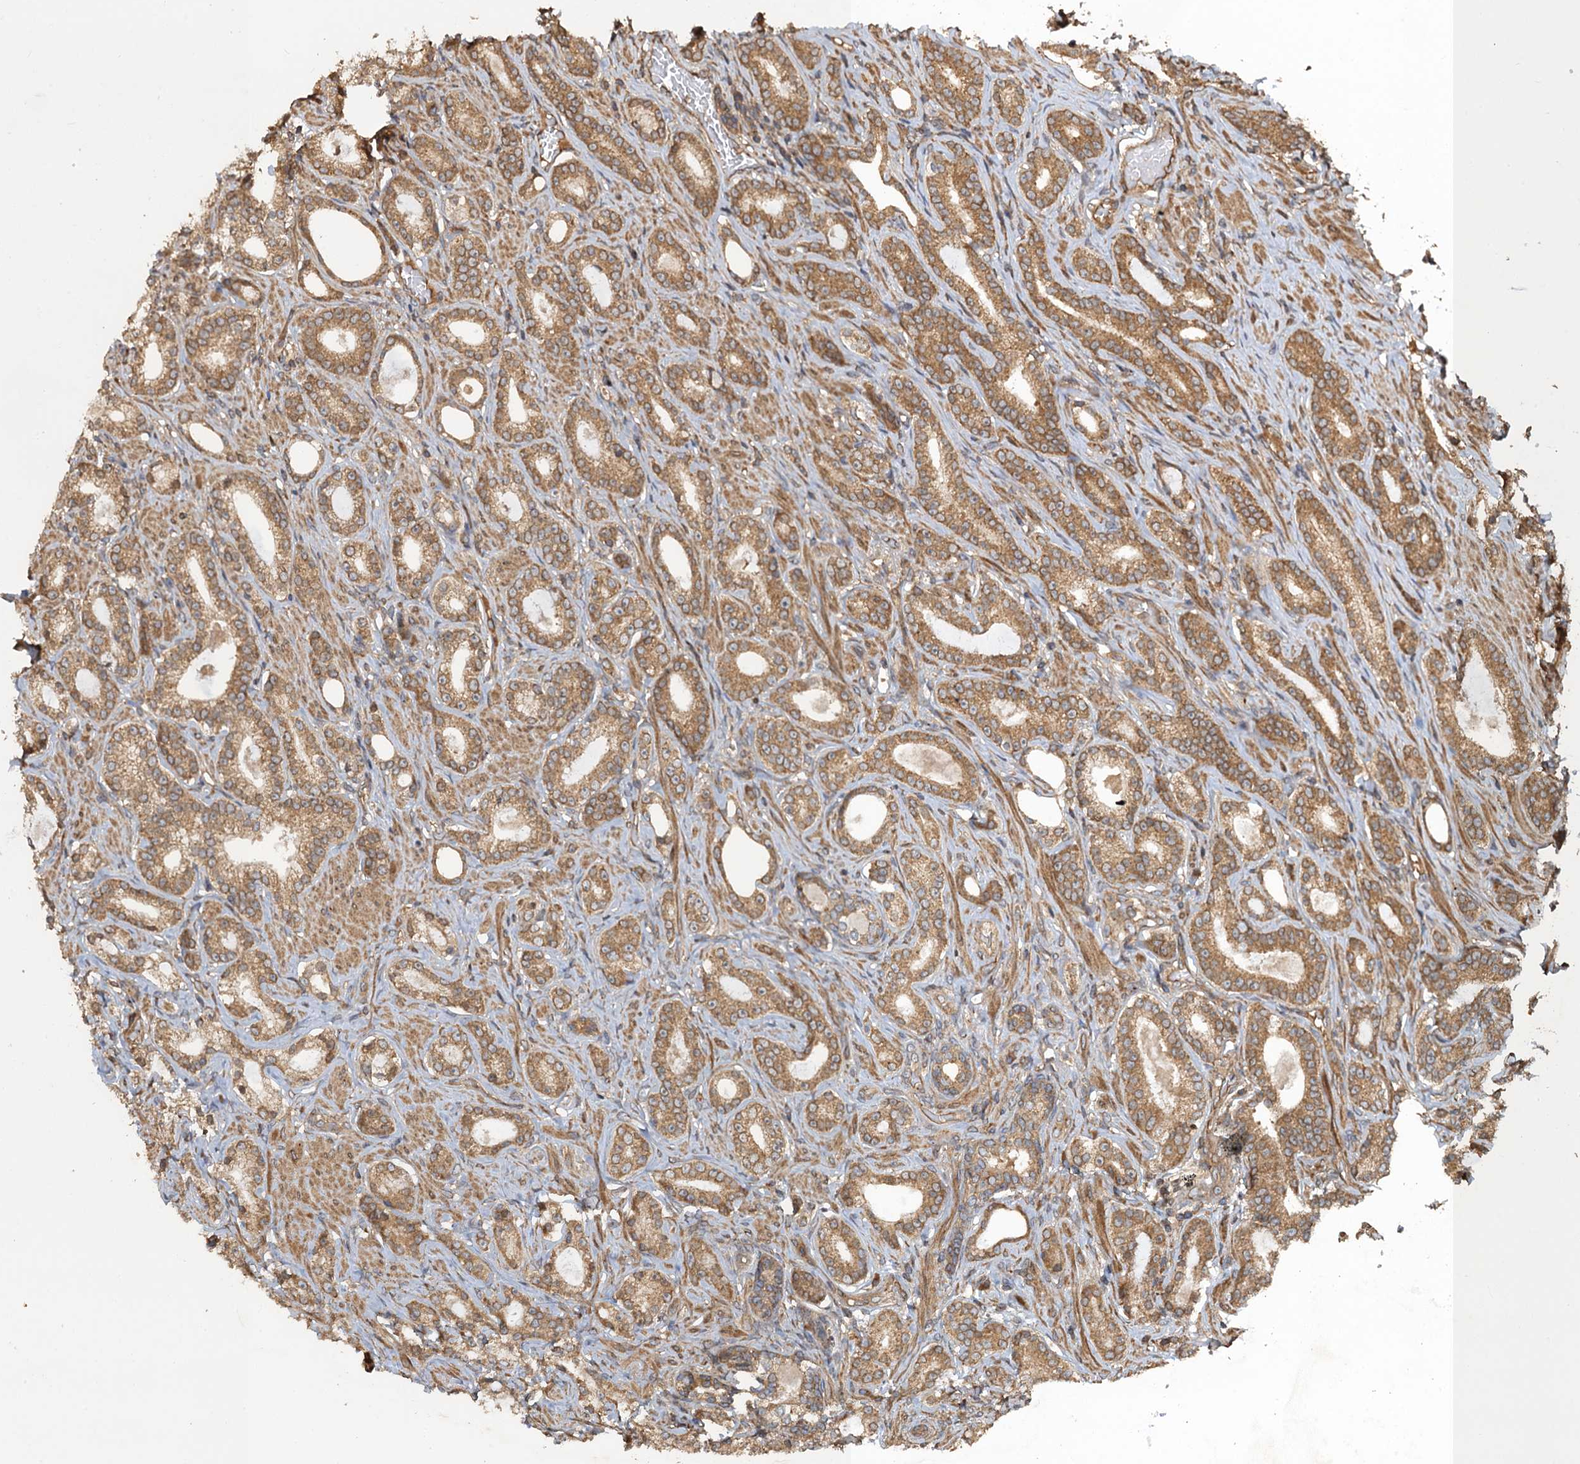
{"staining": {"intensity": "moderate", "quantity": ">75%", "location": "cytoplasmic/membranous"}, "tissue": "prostate cancer", "cell_type": "Tumor cells", "image_type": "cancer", "snomed": [{"axis": "morphology", "description": "Adenocarcinoma, Low grade"}, {"axis": "topography", "description": "Prostate"}], "caption": "A brown stain highlights moderate cytoplasmic/membranous positivity of a protein in human prostate low-grade adenocarcinoma tumor cells.", "gene": "GLE1", "patient": {"sex": "male", "age": 71}}